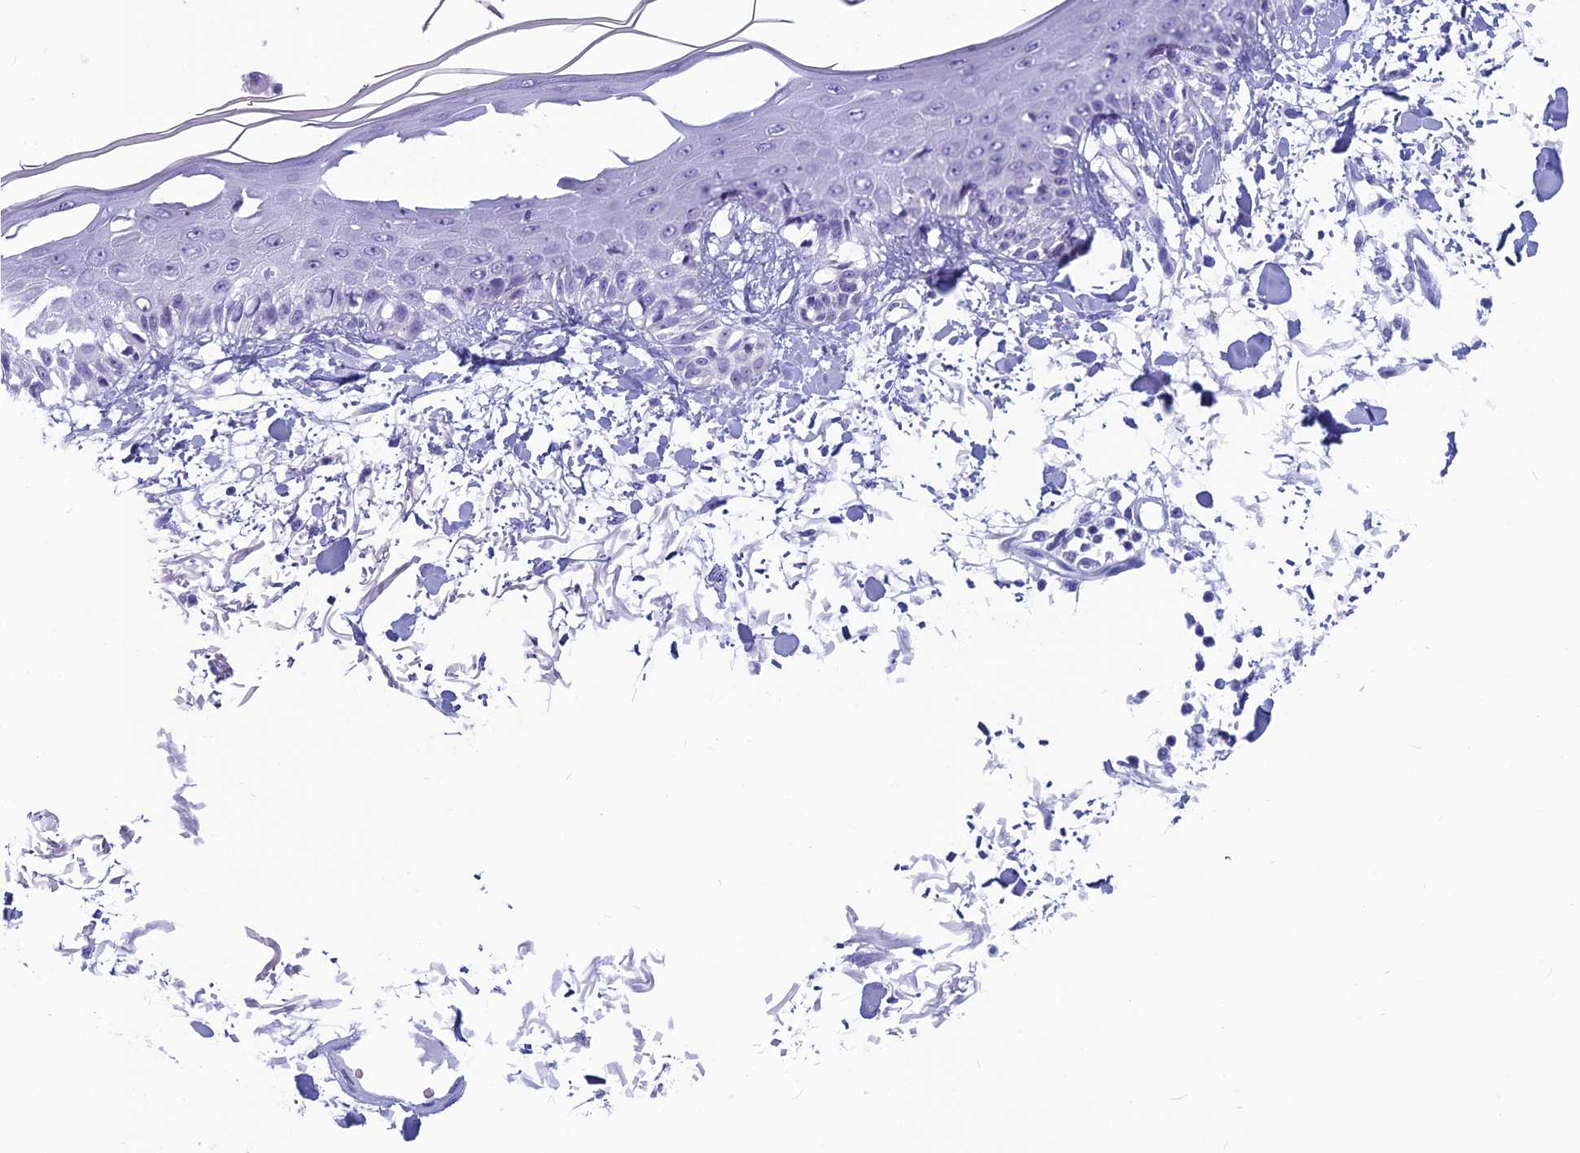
{"staining": {"intensity": "negative", "quantity": "none", "location": "none"}, "tissue": "skin", "cell_type": "Fibroblasts", "image_type": "normal", "snomed": [{"axis": "morphology", "description": "Normal tissue, NOS"}, {"axis": "morphology", "description": "Squamous cell carcinoma, NOS"}, {"axis": "topography", "description": "Skin"}, {"axis": "topography", "description": "Peripheral nerve tissue"}], "caption": "IHC image of normal human skin stained for a protein (brown), which displays no positivity in fibroblasts. (DAB IHC, high magnification).", "gene": "MRI1", "patient": {"sex": "male", "age": 83}}